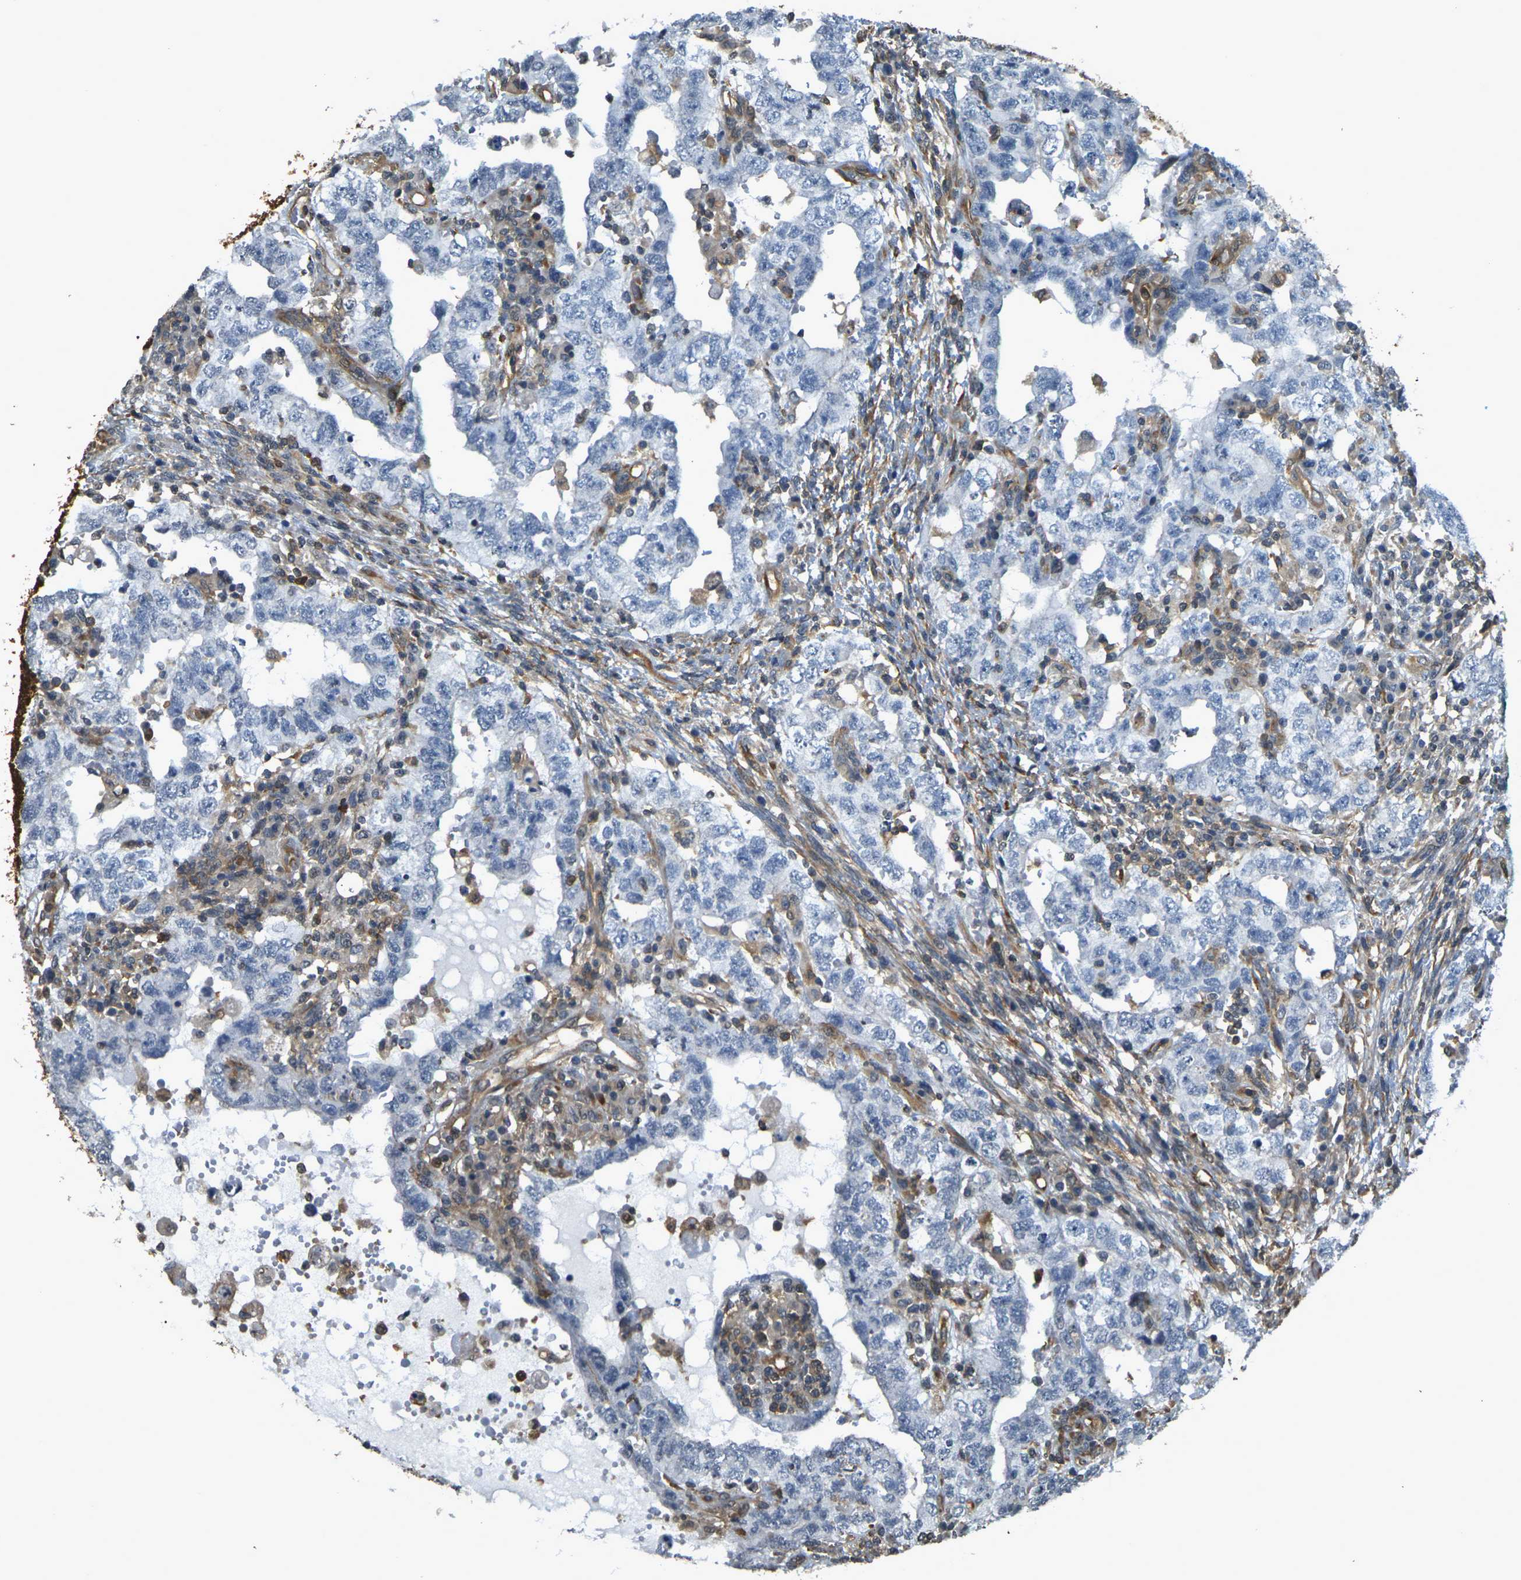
{"staining": {"intensity": "negative", "quantity": "none", "location": "none"}, "tissue": "testis cancer", "cell_type": "Tumor cells", "image_type": "cancer", "snomed": [{"axis": "morphology", "description": "Carcinoma, Embryonal, NOS"}, {"axis": "topography", "description": "Testis"}], "caption": "IHC micrograph of neoplastic tissue: human testis cancer (embryonal carcinoma) stained with DAB (3,3'-diaminobenzidine) demonstrates no significant protein positivity in tumor cells.", "gene": "CAST", "patient": {"sex": "male", "age": 26}}